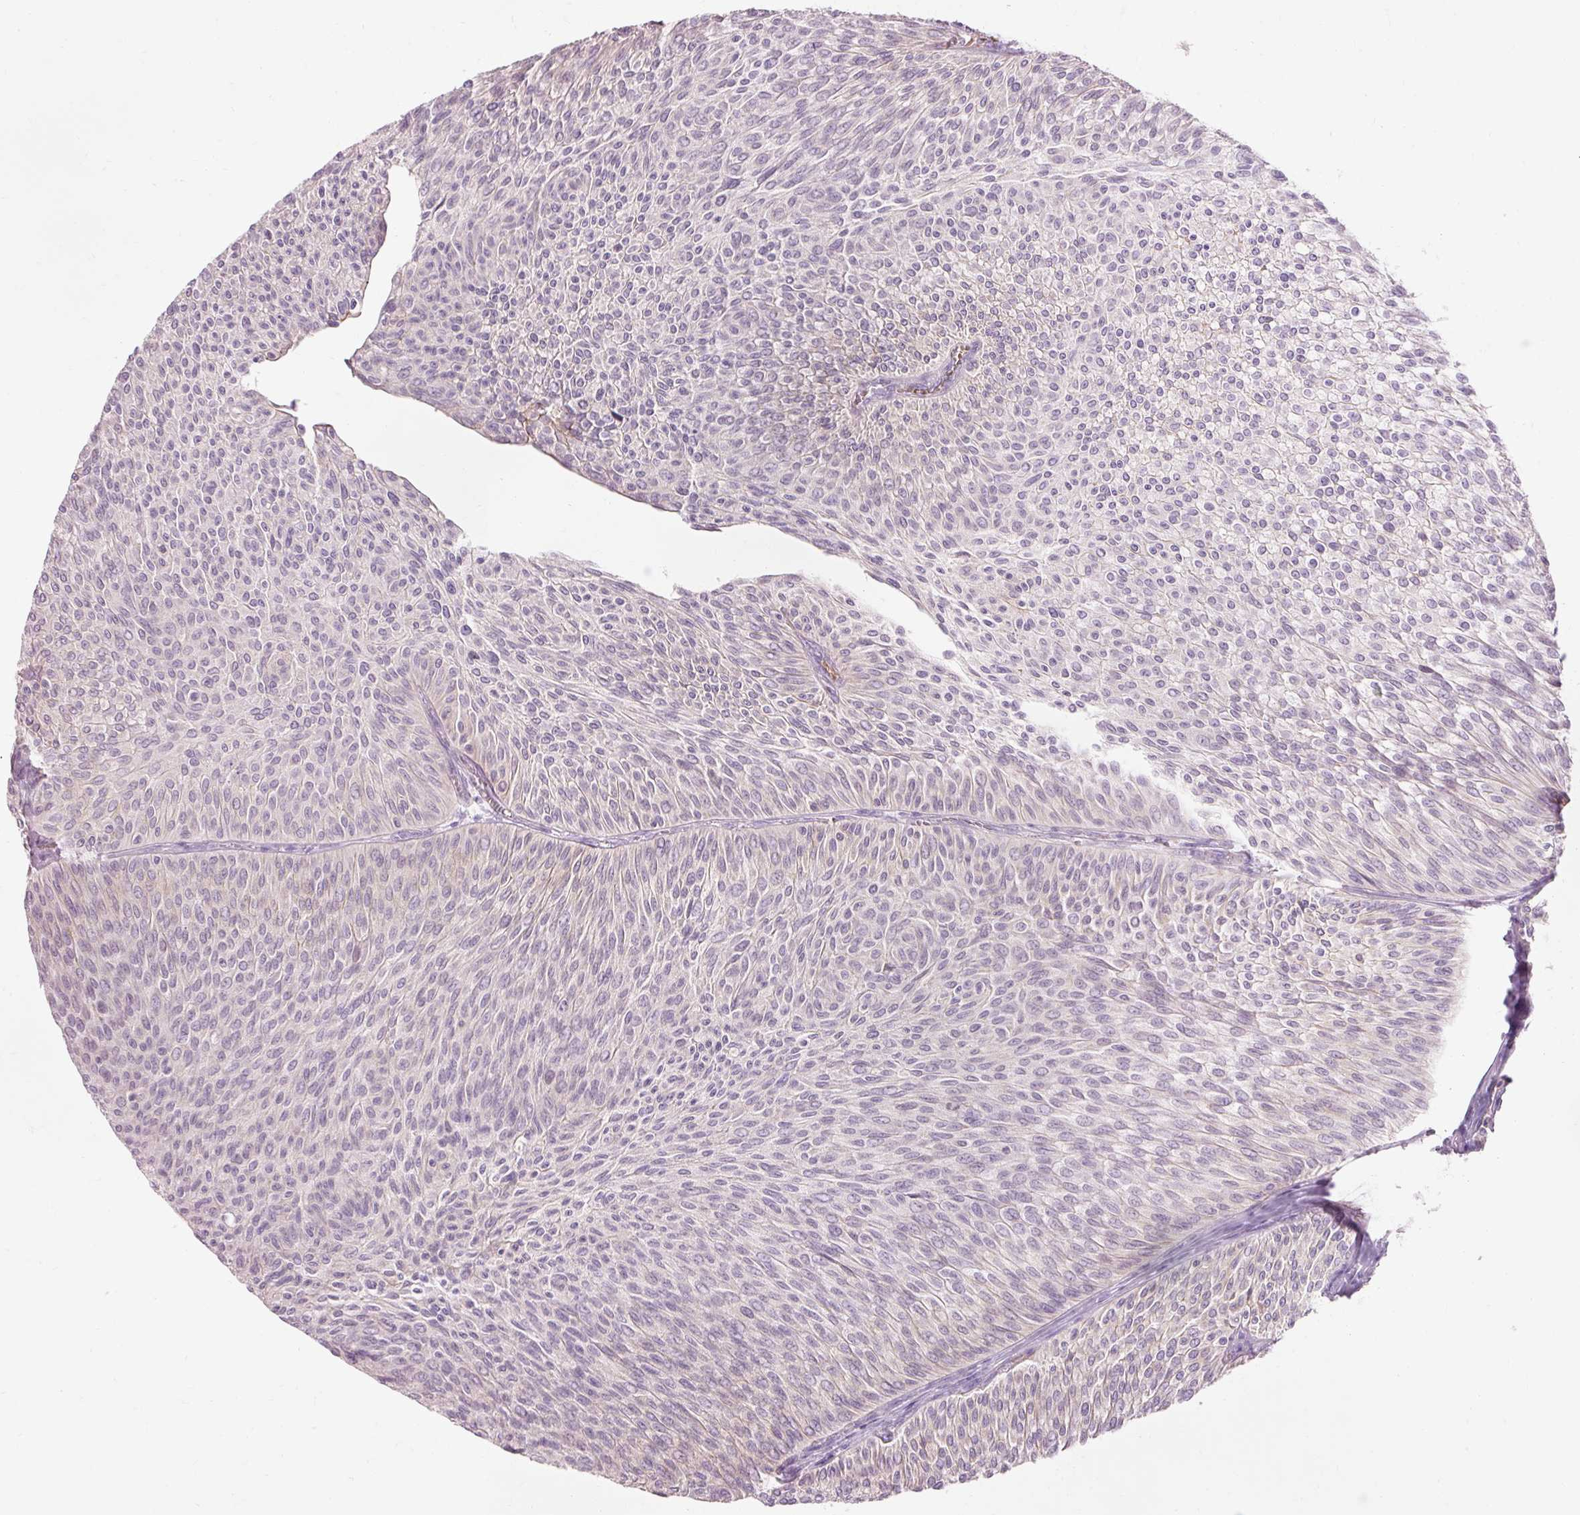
{"staining": {"intensity": "negative", "quantity": "none", "location": "none"}, "tissue": "urothelial cancer", "cell_type": "Tumor cells", "image_type": "cancer", "snomed": [{"axis": "morphology", "description": "Urothelial carcinoma, Low grade"}, {"axis": "topography", "description": "Urinary bladder"}], "caption": "This is an IHC micrograph of human urothelial carcinoma (low-grade). There is no expression in tumor cells.", "gene": "DHRS11", "patient": {"sex": "male", "age": 91}}